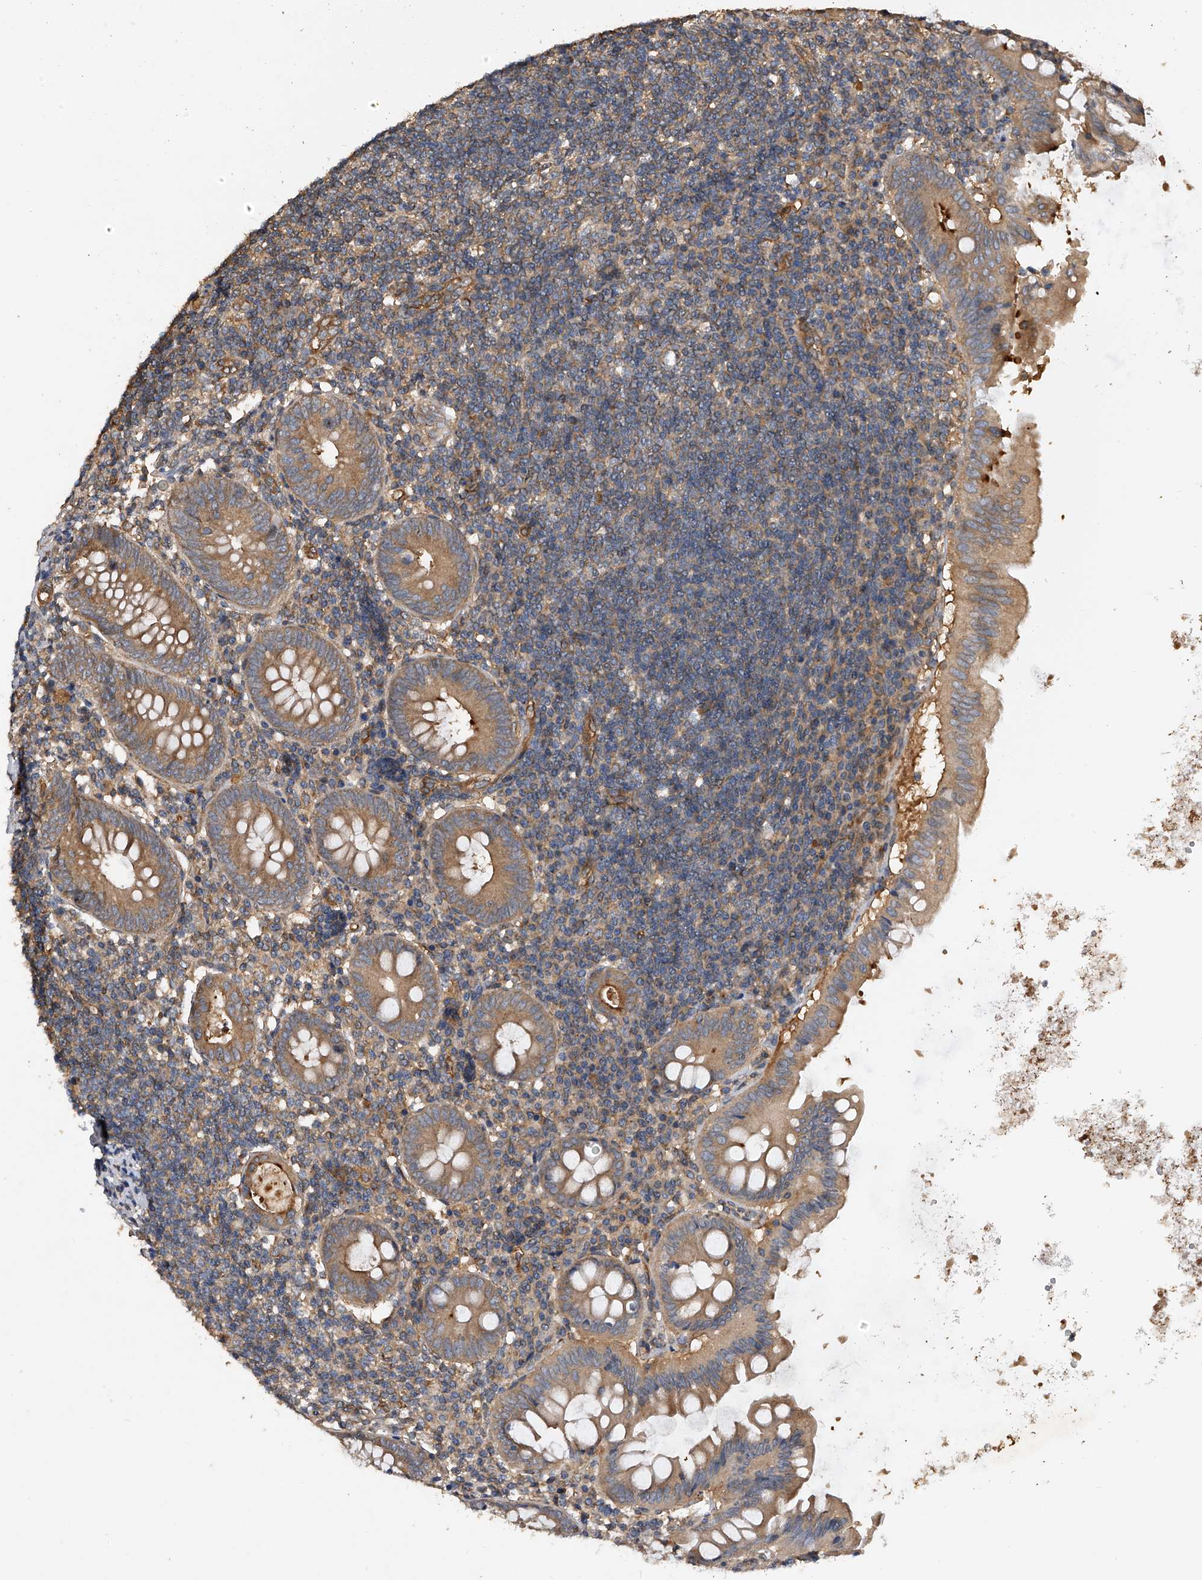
{"staining": {"intensity": "moderate", "quantity": ">75%", "location": "cytoplasmic/membranous"}, "tissue": "appendix", "cell_type": "Glandular cells", "image_type": "normal", "snomed": [{"axis": "morphology", "description": "Normal tissue, NOS"}, {"axis": "topography", "description": "Appendix"}], "caption": "Appendix was stained to show a protein in brown. There is medium levels of moderate cytoplasmic/membranous positivity in approximately >75% of glandular cells. (DAB IHC, brown staining for protein, blue staining for nuclei).", "gene": "PTPRA", "patient": {"sex": "female", "age": 54}}